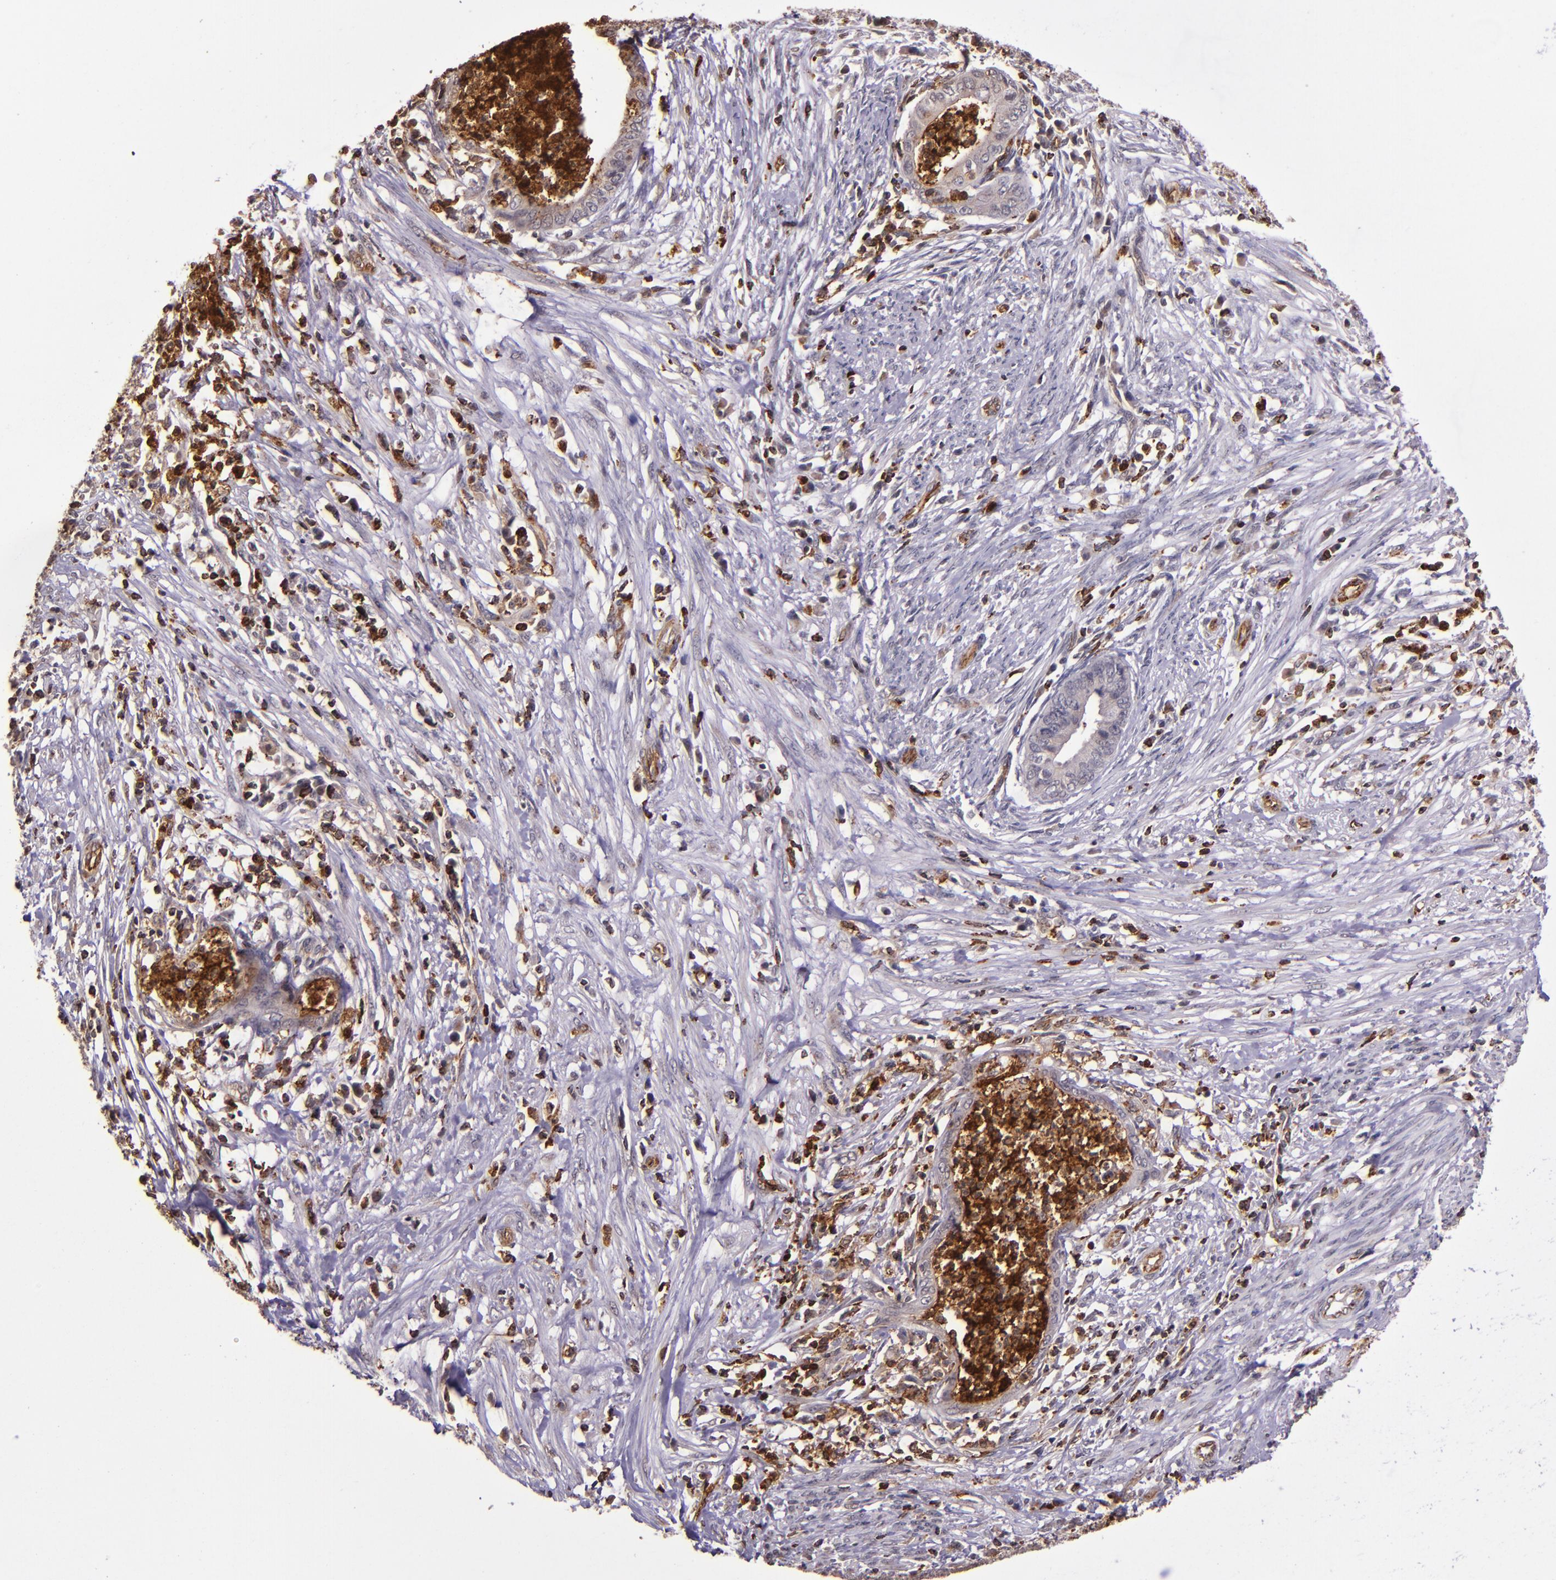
{"staining": {"intensity": "moderate", "quantity": "25%-75%", "location": "cytoplasmic/membranous"}, "tissue": "endometrial cancer", "cell_type": "Tumor cells", "image_type": "cancer", "snomed": [{"axis": "morphology", "description": "Necrosis, NOS"}, {"axis": "morphology", "description": "Adenocarcinoma, NOS"}, {"axis": "topography", "description": "Endometrium"}], "caption": "A brown stain shows moderate cytoplasmic/membranous staining of a protein in endometrial cancer (adenocarcinoma) tumor cells. (brown staining indicates protein expression, while blue staining denotes nuclei).", "gene": "SLC2A3", "patient": {"sex": "female", "age": 79}}